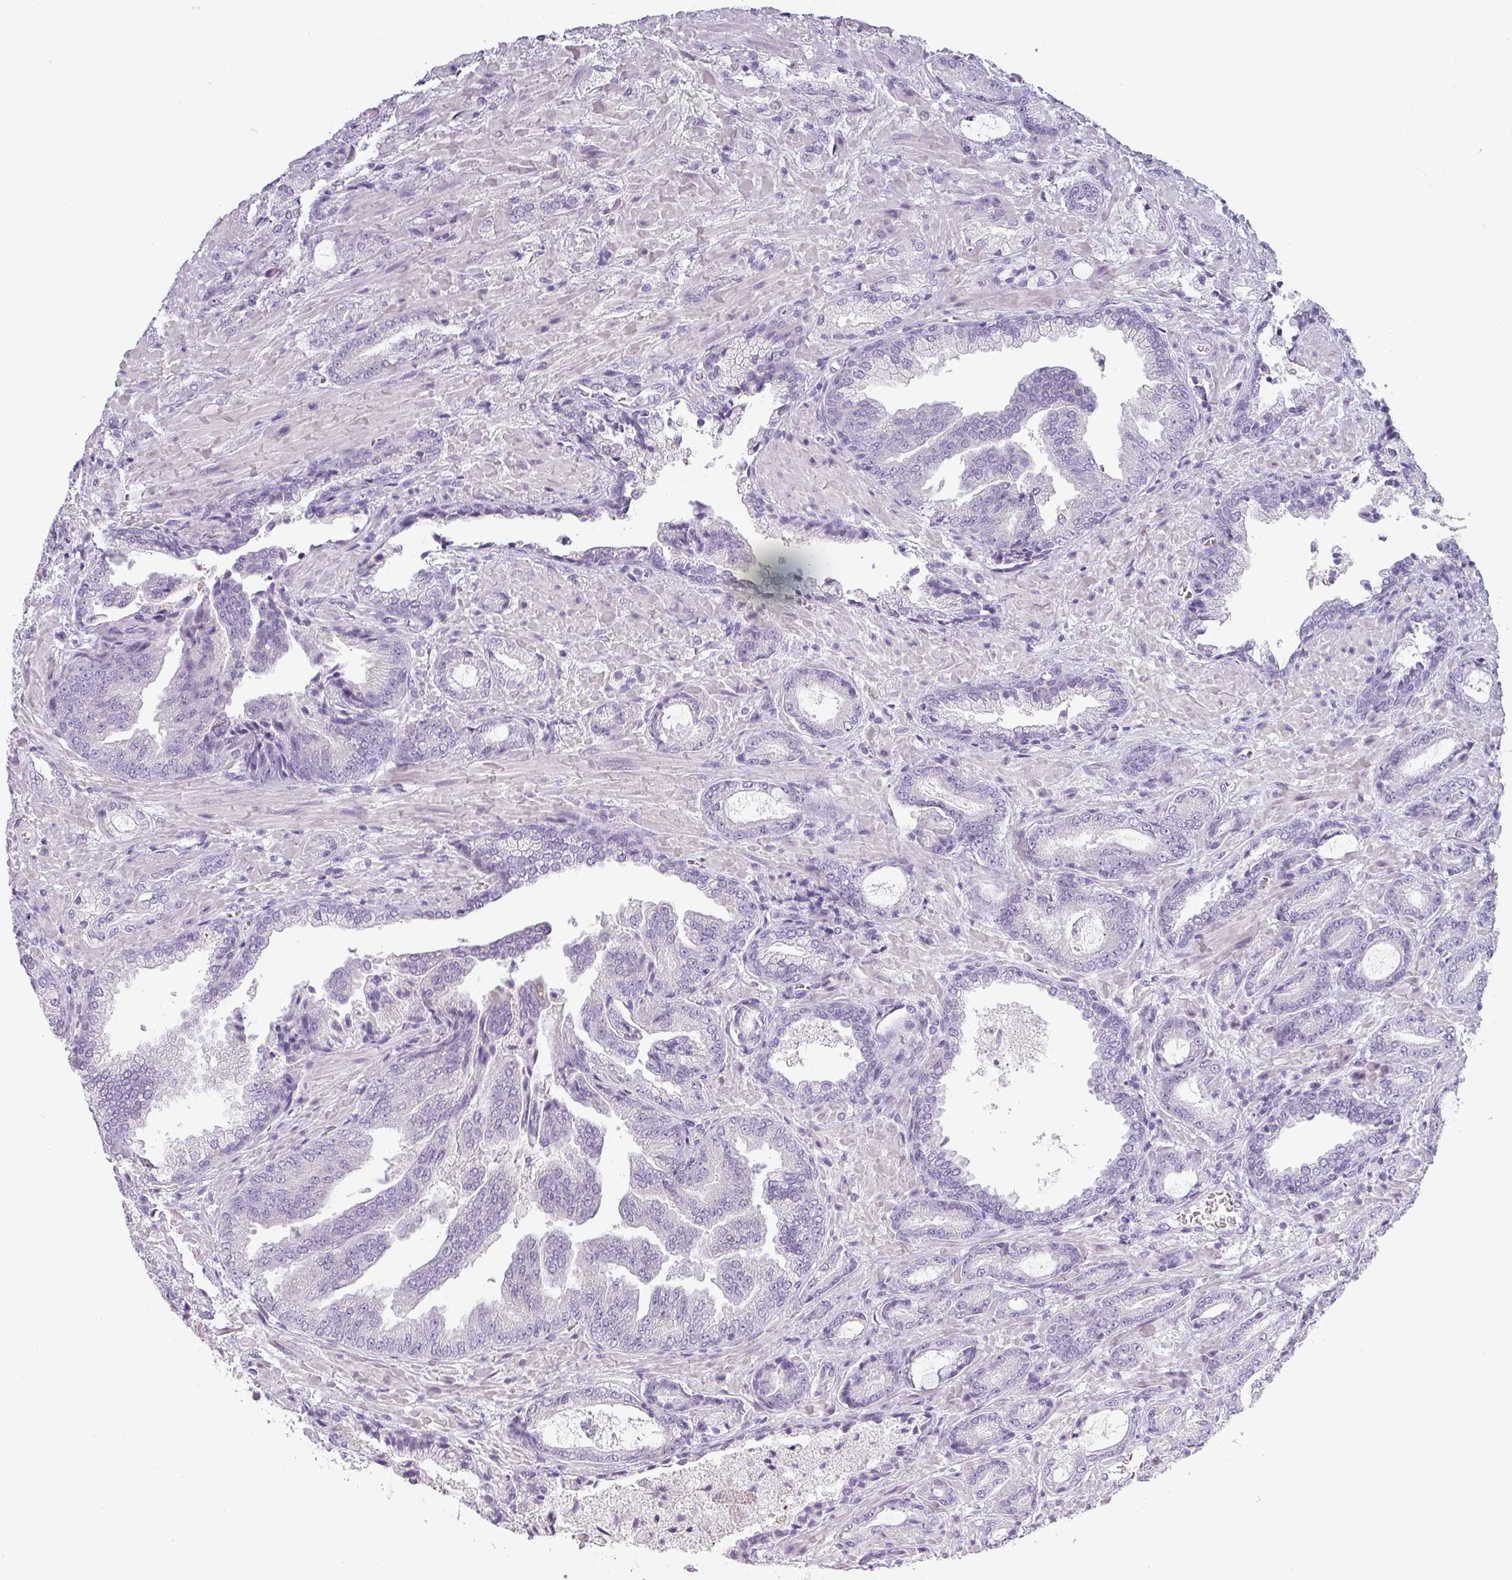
{"staining": {"intensity": "negative", "quantity": "none", "location": "none"}, "tissue": "prostate cancer", "cell_type": "Tumor cells", "image_type": "cancer", "snomed": [{"axis": "morphology", "description": "Adenocarcinoma, High grade"}, {"axis": "topography", "description": "Prostate"}], "caption": "Immunohistochemistry histopathology image of human prostate cancer stained for a protein (brown), which shows no staining in tumor cells.", "gene": "SFTPA1", "patient": {"sex": "male", "age": 68}}